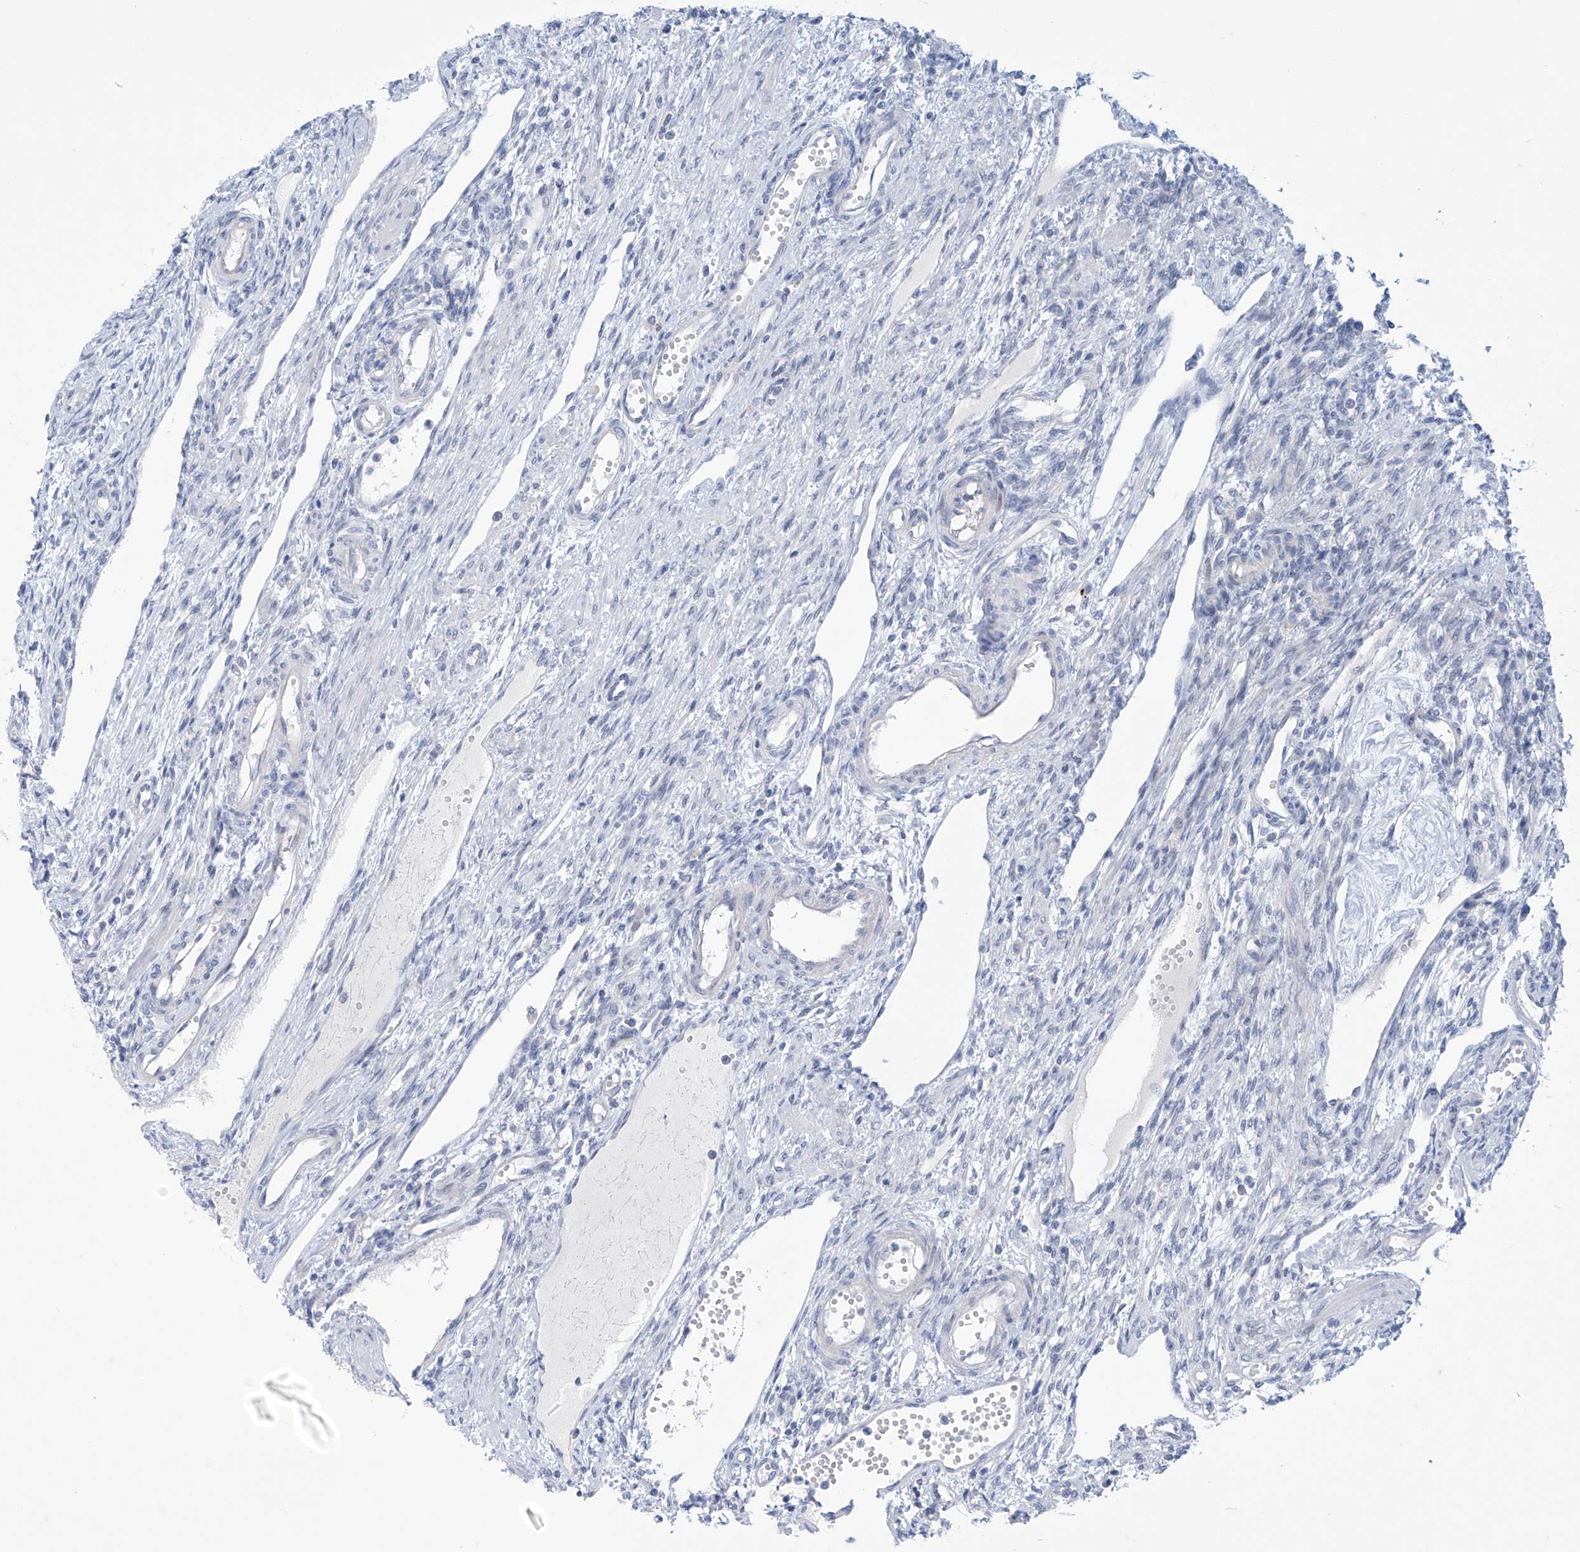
{"staining": {"intensity": "negative", "quantity": "none", "location": "none"}, "tissue": "ovary", "cell_type": "Follicle cells", "image_type": "normal", "snomed": [{"axis": "morphology", "description": "Normal tissue, NOS"}, {"axis": "morphology", "description": "Cyst, NOS"}, {"axis": "topography", "description": "Ovary"}], "caption": "A high-resolution histopathology image shows IHC staining of benign ovary, which displays no significant positivity in follicle cells. (DAB immunohistochemistry with hematoxylin counter stain).", "gene": "SLC35A5", "patient": {"sex": "female", "age": 33}}